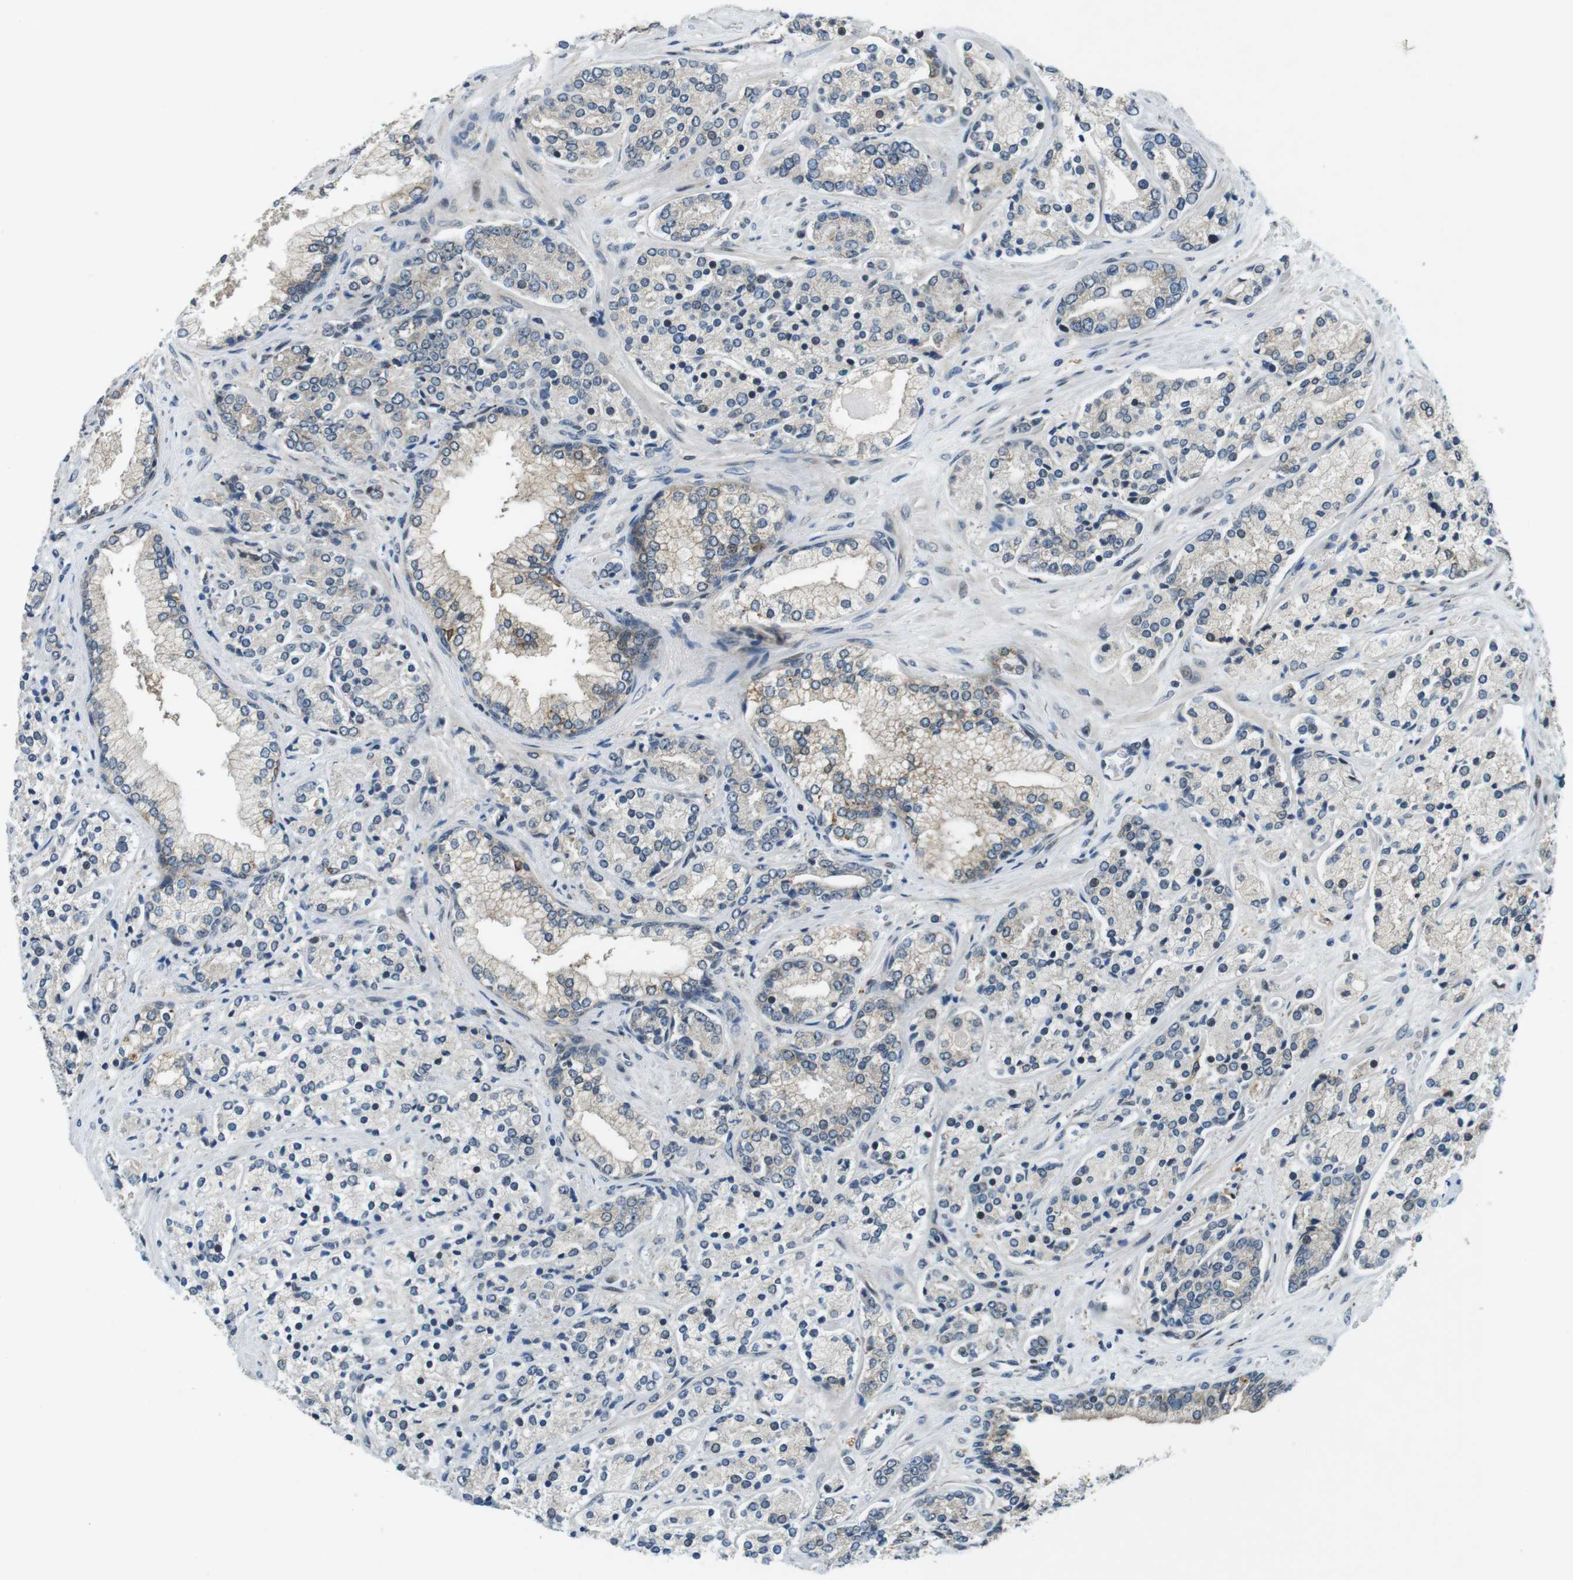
{"staining": {"intensity": "negative", "quantity": "none", "location": "none"}, "tissue": "prostate cancer", "cell_type": "Tumor cells", "image_type": "cancer", "snomed": [{"axis": "morphology", "description": "Adenocarcinoma, High grade"}, {"axis": "topography", "description": "Prostate"}], "caption": "There is no significant positivity in tumor cells of prostate high-grade adenocarcinoma.", "gene": "PALD1", "patient": {"sex": "male", "age": 71}}